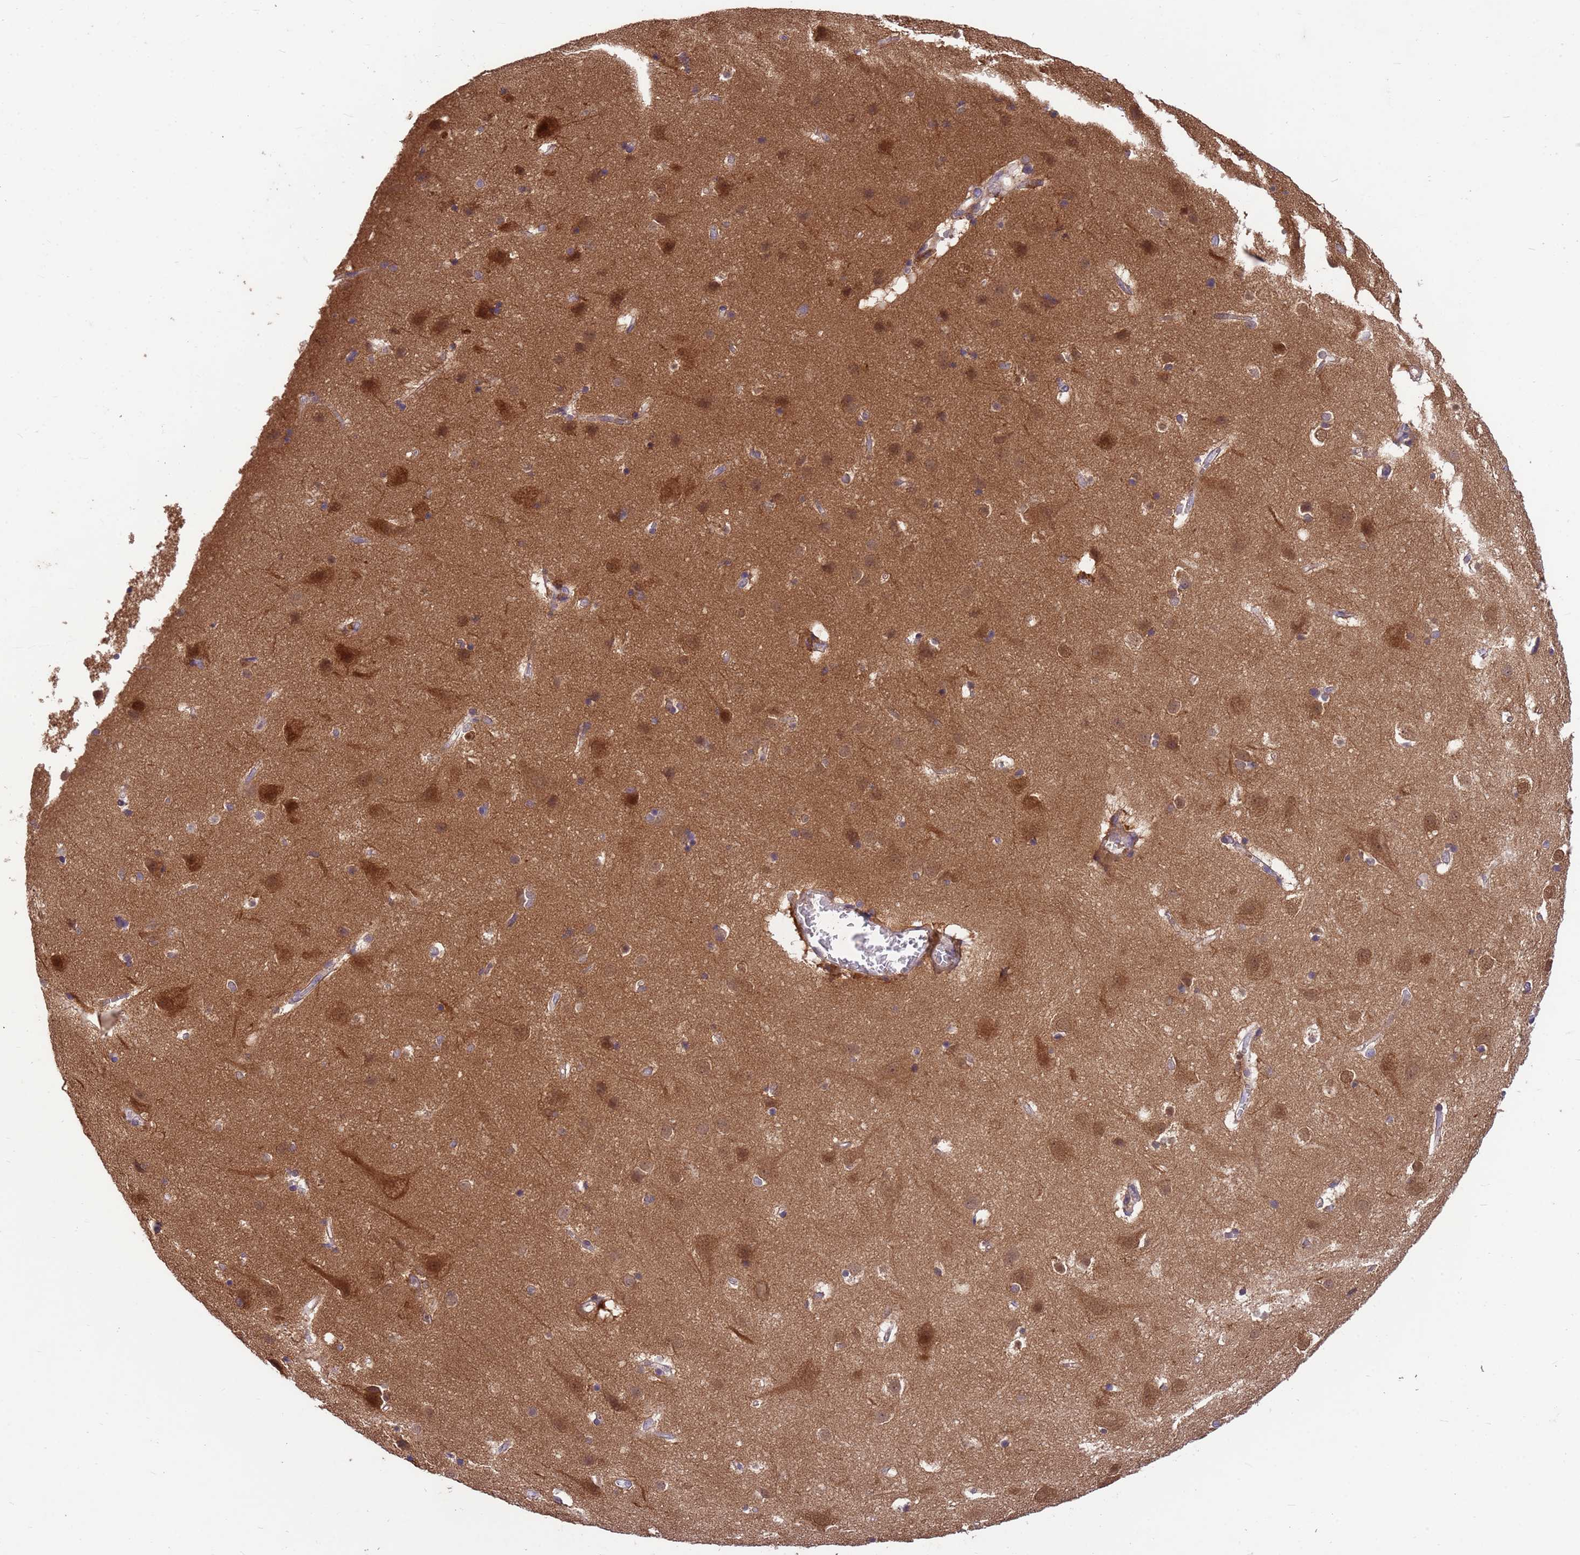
{"staining": {"intensity": "moderate", "quantity": ">75%", "location": "cytoplasmic/membranous"}, "tissue": "cerebral cortex", "cell_type": "Endothelial cells", "image_type": "normal", "snomed": [{"axis": "morphology", "description": "Normal tissue, NOS"}, {"axis": "topography", "description": "Cerebral cortex"}], "caption": "Moderate cytoplasmic/membranous positivity is present in approximately >75% of endothelial cells in normal cerebral cortex.", "gene": "PPP2CA", "patient": {"sex": "male", "age": 54}}